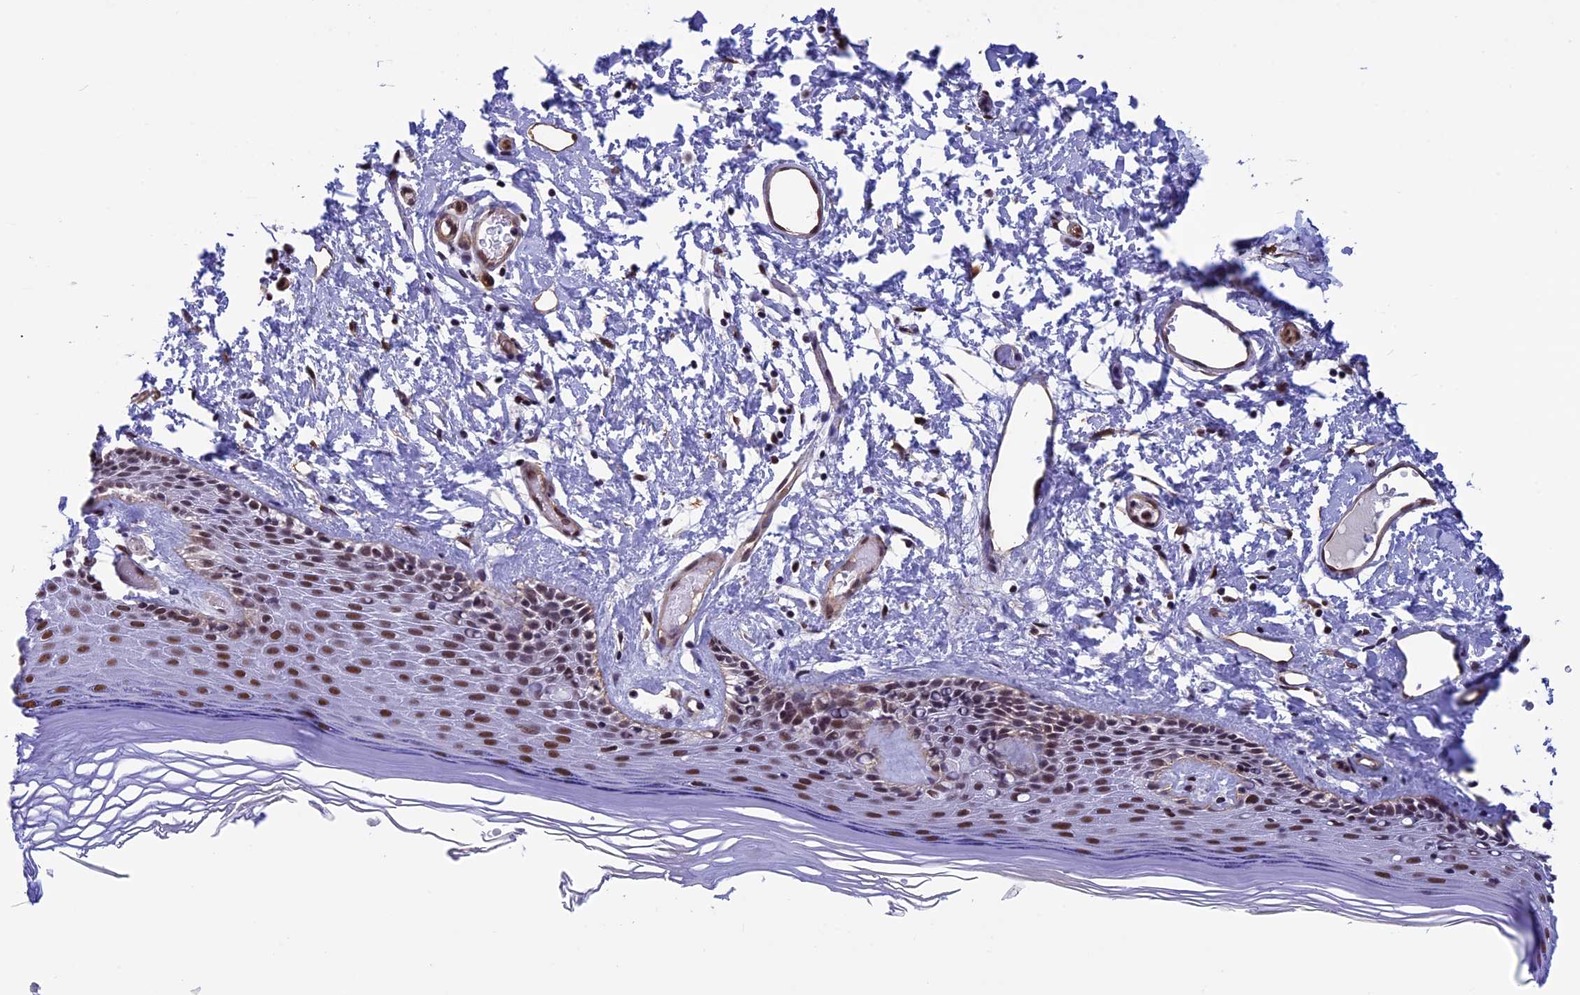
{"staining": {"intensity": "strong", "quantity": ">75%", "location": "nuclear"}, "tissue": "skin", "cell_type": "Epidermal cells", "image_type": "normal", "snomed": [{"axis": "morphology", "description": "Normal tissue, NOS"}, {"axis": "topography", "description": "Adipose tissue"}, {"axis": "topography", "description": "Vascular tissue"}, {"axis": "topography", "description": "Vulva"}, {"axis": "topography", "description": "Peripheral nerve tissue"}], "caption": "The image displays staining of unremarkable skin, revealing strong nuclear protein staining (brown color) within epidermal cells. (Stains: DAB in brown, nuclei in blue, Microscopy: brightfield microscopy at high magnification).", "gene": "NIPBL", "patient": {"sex": "female", "age": 86}}